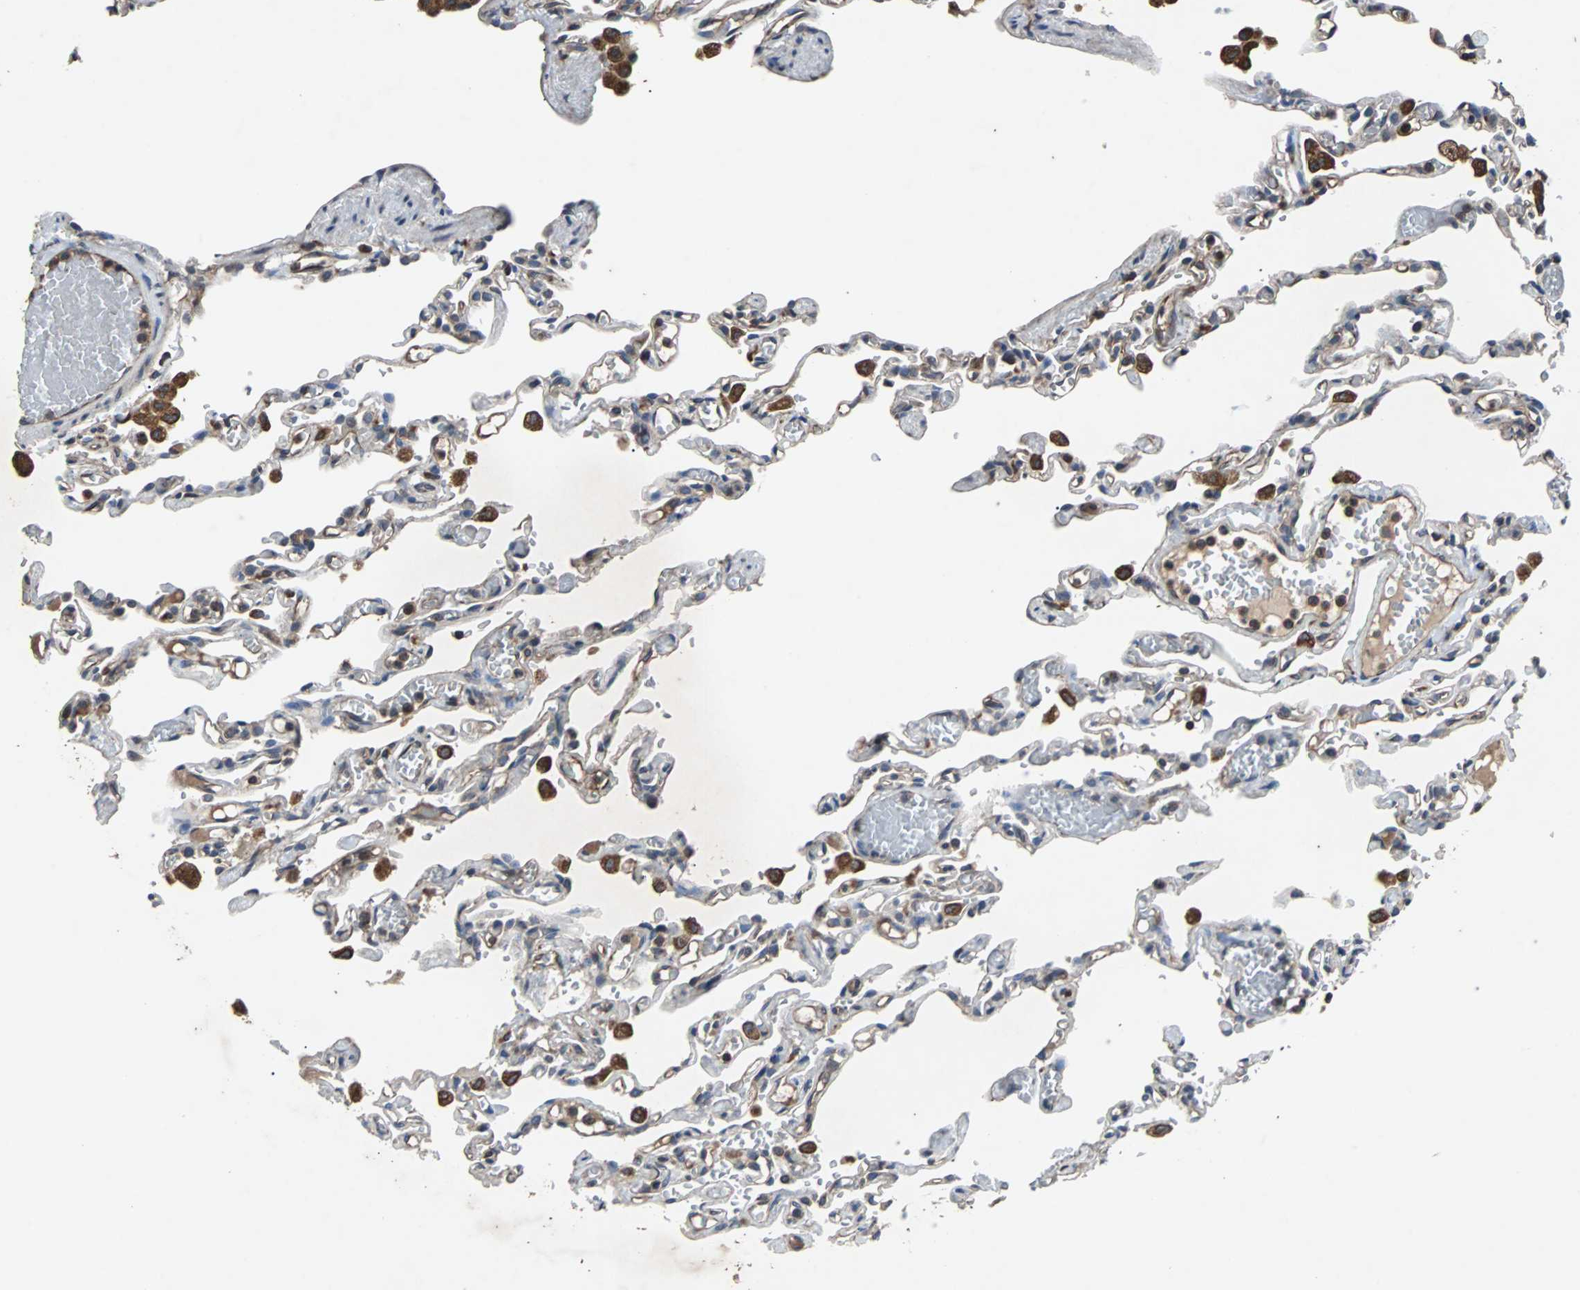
{"staining": {"intensity": "weak", "quantity": "25%-75%", "location": "cytoplasmic/membranous"}, "tissue": "lung", "cell_type": "Alveolar cells", "image_type": "normal", "snomed": [{"axis": "morphology", "description": "Normal tissue, NOS"}, {"axis": "topography", "description": "Lung"}], "caption": "Immunohistochemistry (IHC) staining of normal lung, which displays low levels of weak cytoplasmic/membranous expression in about 25%-75% of alveolar cells indicating weak cytoplasmic/membranous protein expression. The staining was performed using DAB (brown) for protein detection and nuclei were counterstained in hematoxylin (blue).", "gene": "ACTR3", "patient": {"sex": "male", "age": 21}}